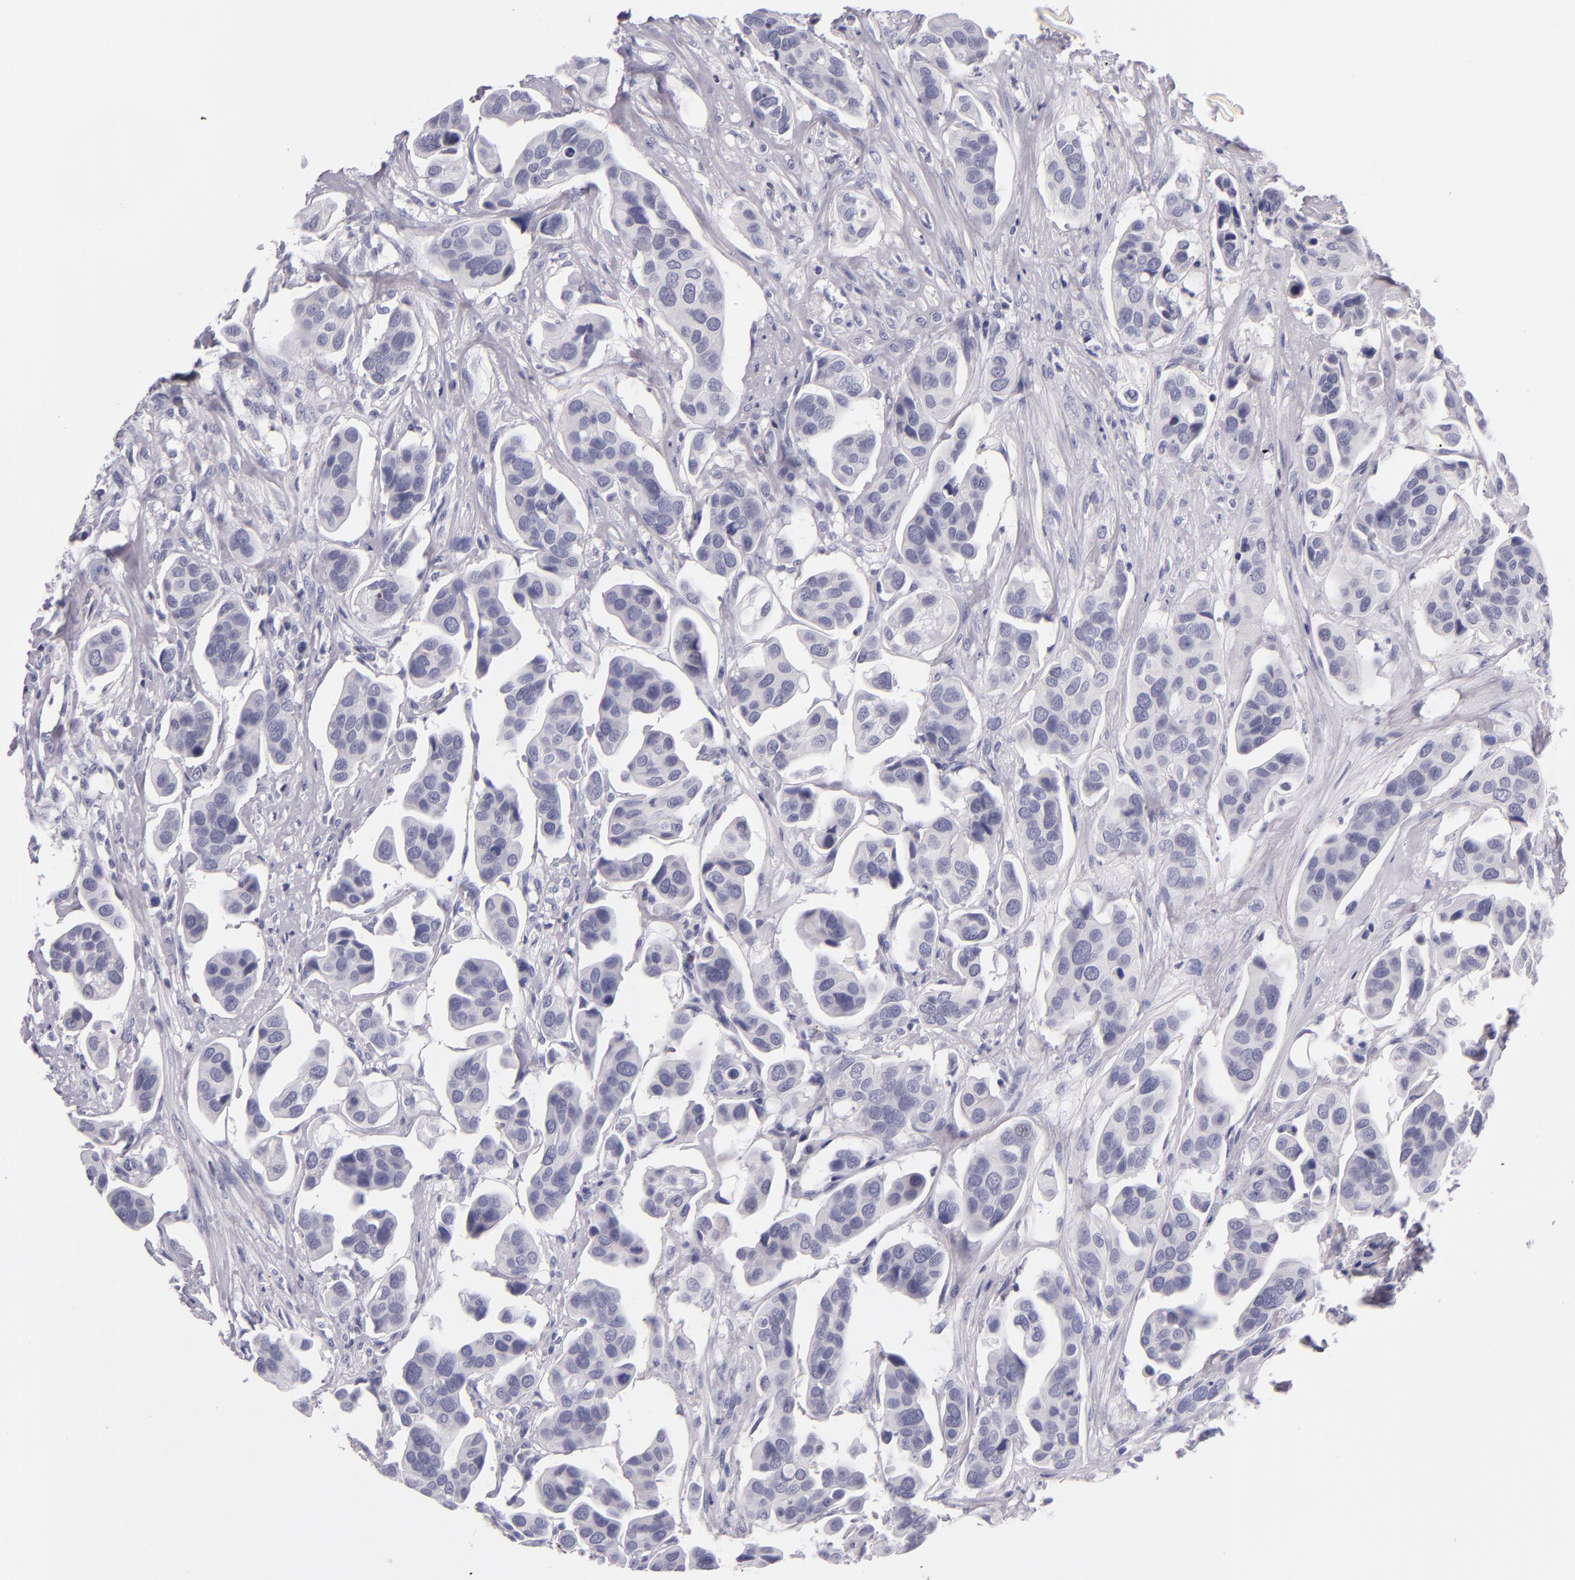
{"staining": {"intensity": "negative", "quantity": "none", "location": "none"}, "tissue": "urothelial cancer", "cell_type": "Tumor cells", "image_type": "cancer", "snomed": [{"axis": "morphology", "description": "Adenocarcinoma, NOS"}, {"axis": "topography", "description": "Urinary bladder"}], "caption": "Tumor cells are negative for protein expression in human adenocarcinoma. The staining was performed using DAB to visualize the protein expression in brown, while the nuclei were stained in blue with hematoxylin (Magnification: 20x).", "gene": "CD48", "patient": {"sex": "male", "age": 61}}